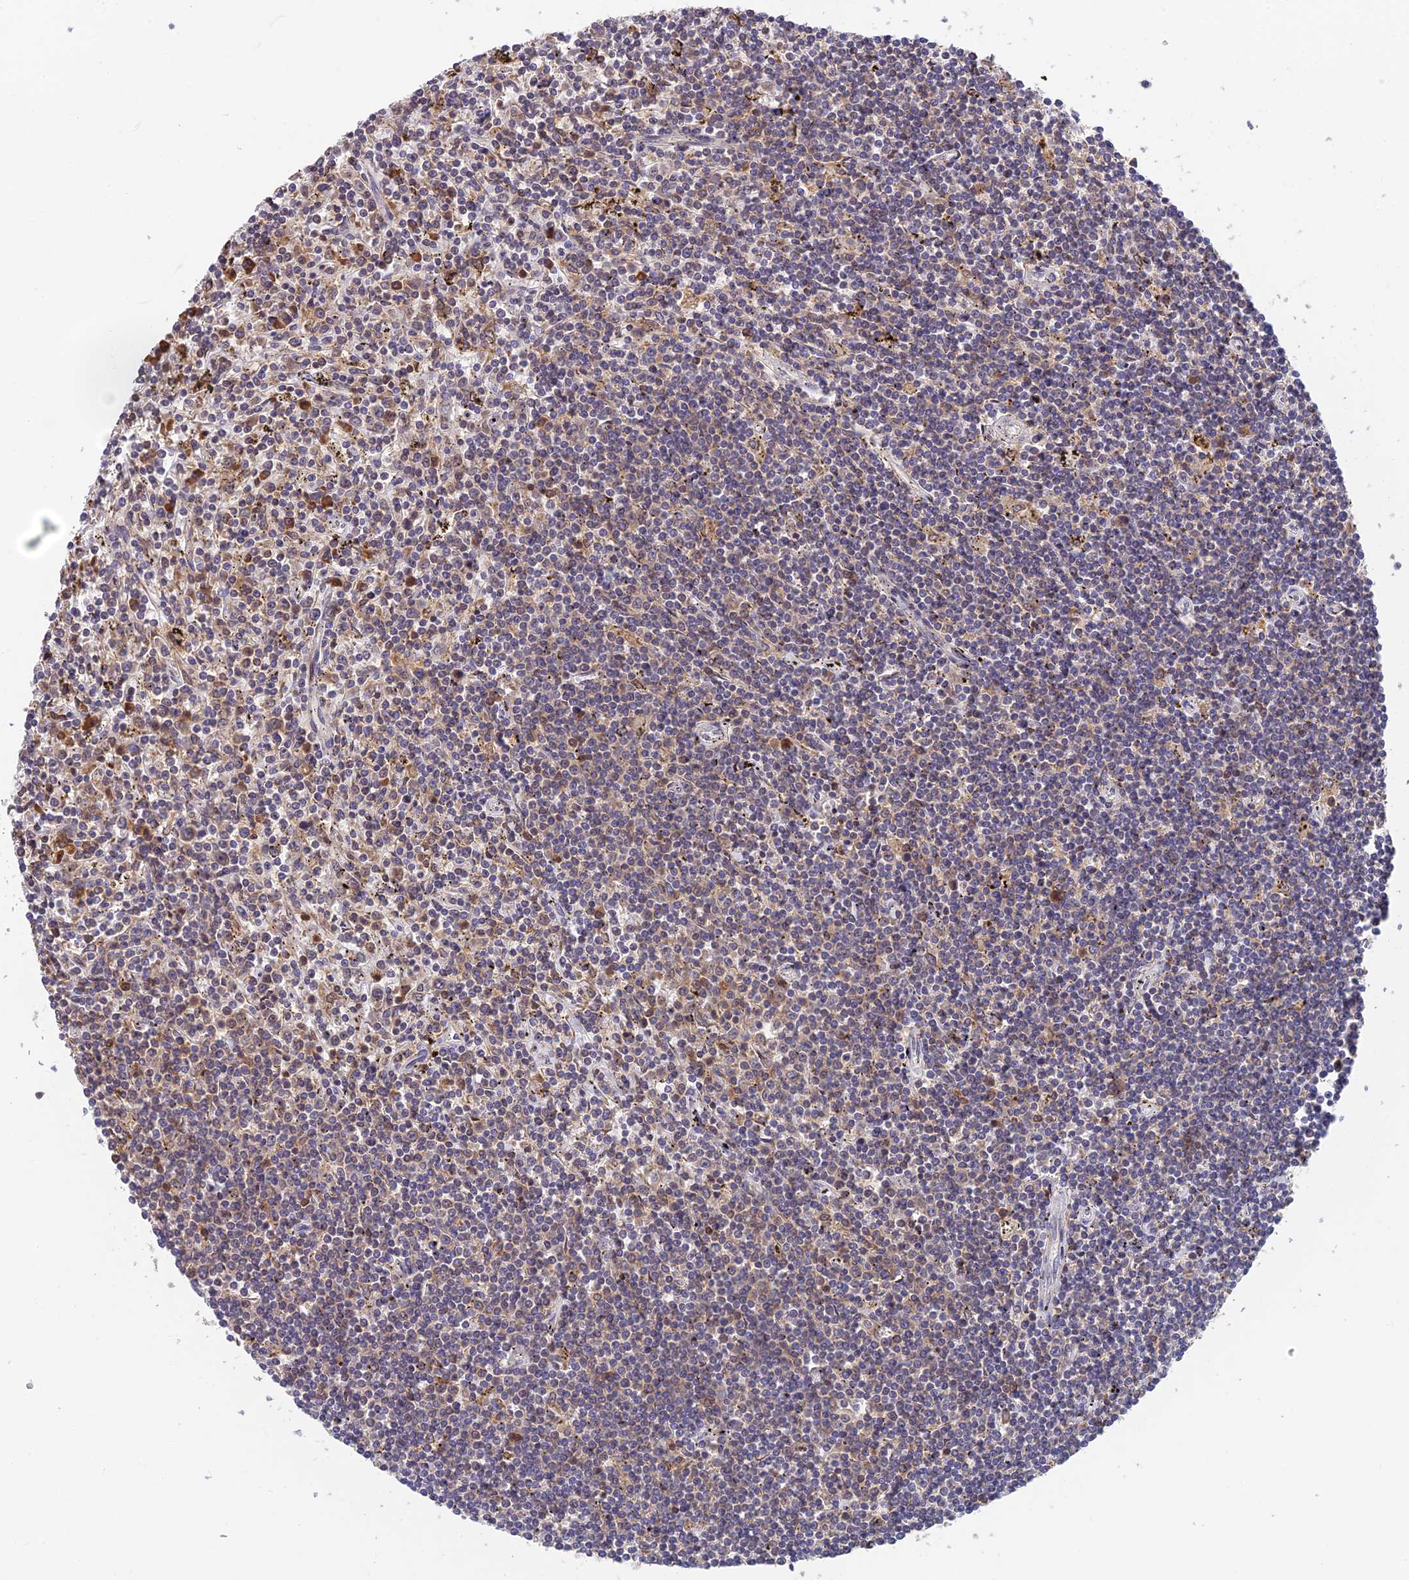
{"staining": {"intensity": "weak", "quantity": "25%-75%", "location": "cytoplasmic/membranous"}, "tissue": "lymphoma", "cell_type": "Tumor cells", "image_type": "cancer", "snomed": [{"axis": "morphology", "description": "Malignant lymphoma, non-Hodgkin's type, Low grade"}, {"axis": "topography", "description": "Spleen"}], "caption": "High-magnification brightfield microscopy of low-grade malignant lymphoma, non-Hodgkin's type stained with DAB (3,3'-diaminobenzidine) (brown) and counterstained with hematoxylin (blue). tumor cells exhibit weak cytoplasmic/membranous expression is seen in approximately25%-75% of cells. The staining was performed using DAB, with brown indicating positive protein expression. Nuclei are stained blue with hematoxylin.", "gene": "IPO5", "patient": {"sex": "male", "age": 76}}